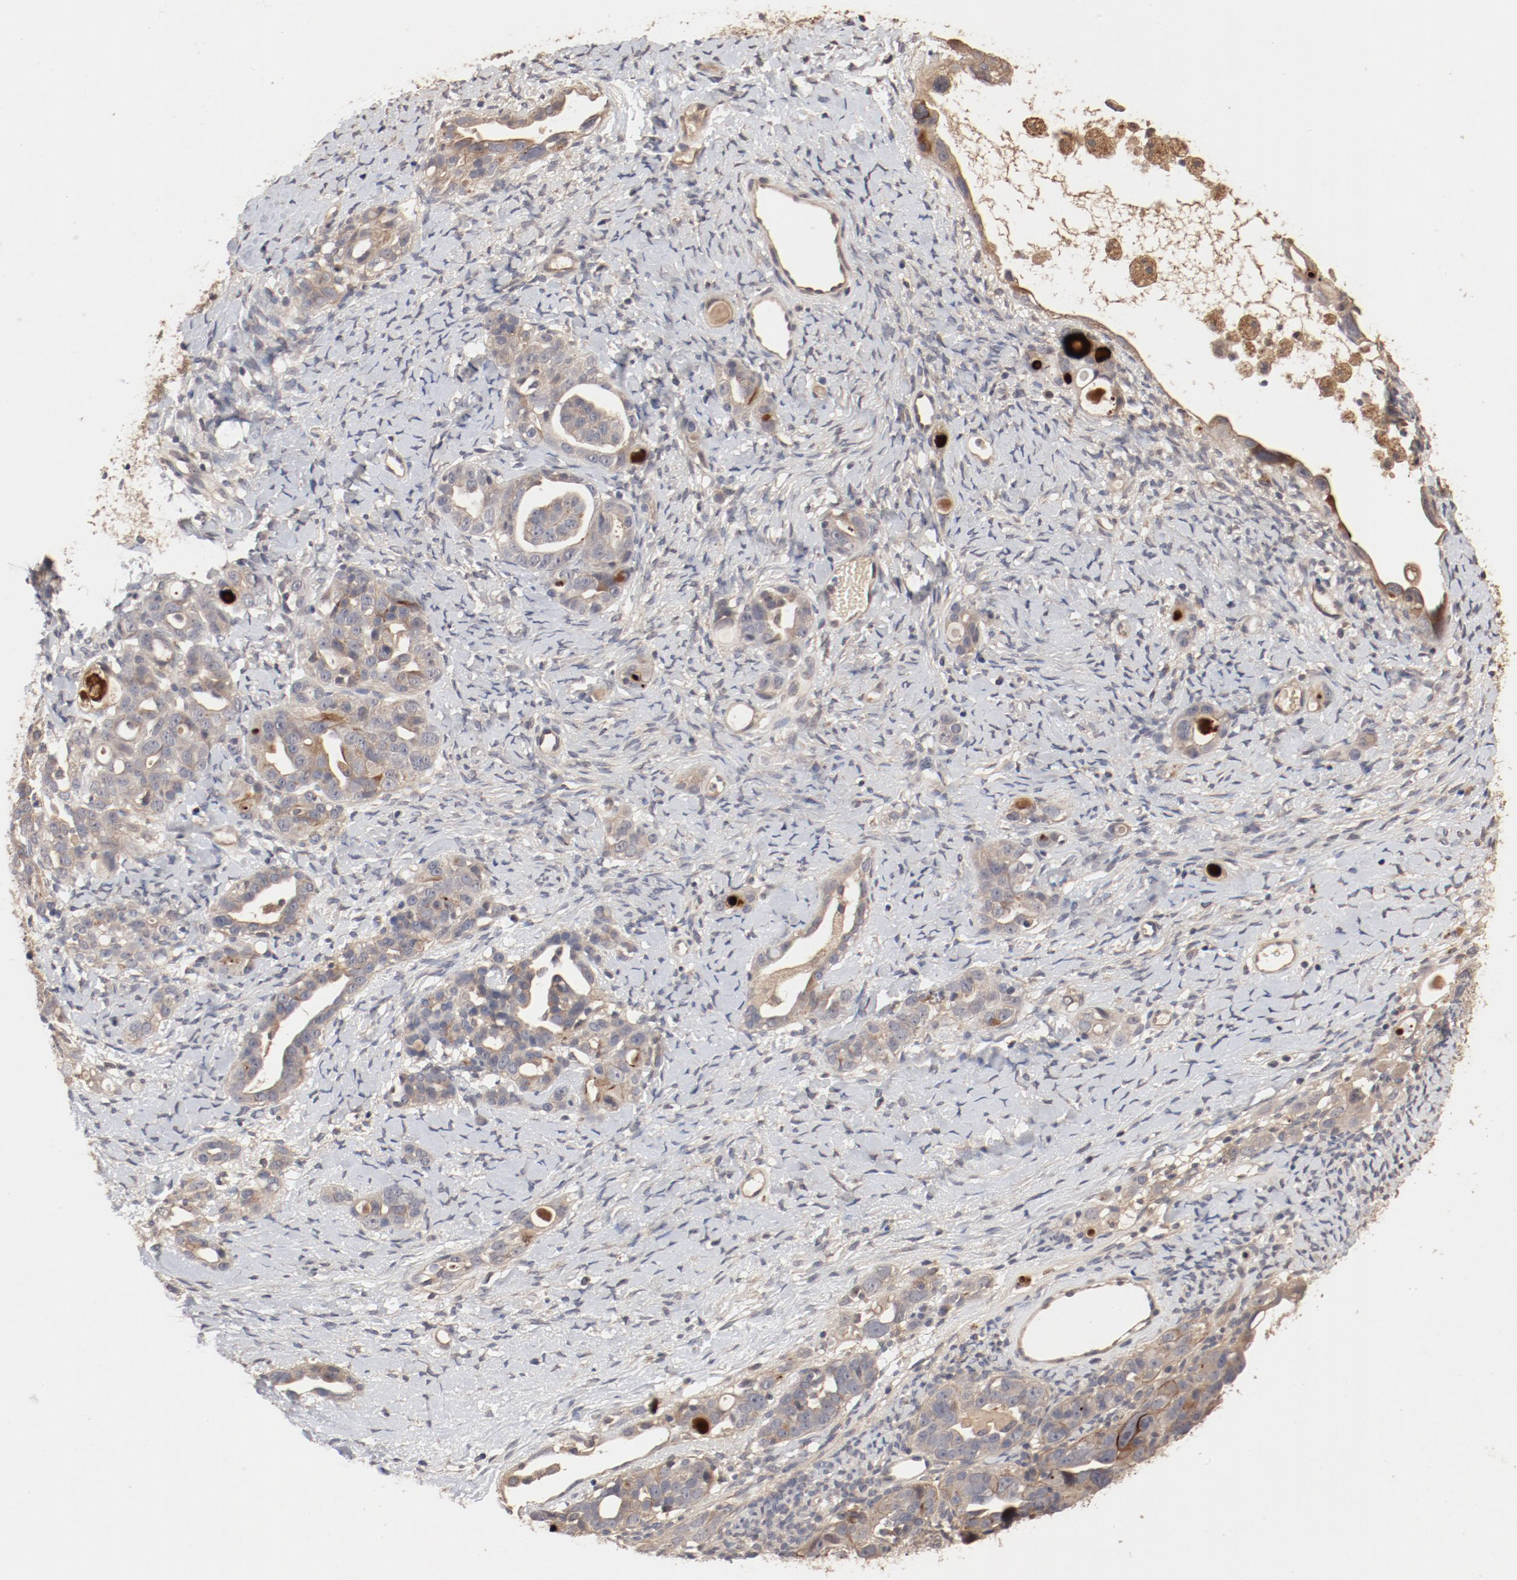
{"staining": {"intensity": "moderate", "quantity": ">75%", "location": "cytoplasmic/membranous"}, "tissue": "ovarian cancer", "cell_type": "Tumor cells", "image_type": "cancer", "snomed": [{"axis": "morphology", "description": "Cystadenocarcinoma, serous, NOS"}, {"axis": "topography", "description": "Ovary"}], "caption": "Immunohistochemical staining of human ovarian serous cystadenocarcinoma reveals medium levels of moderate cytoplasmic/membranous expression in about >75% of tumor cells.", "gene": "IL3RA", "patient": {"sex": "female", "age": 66}}